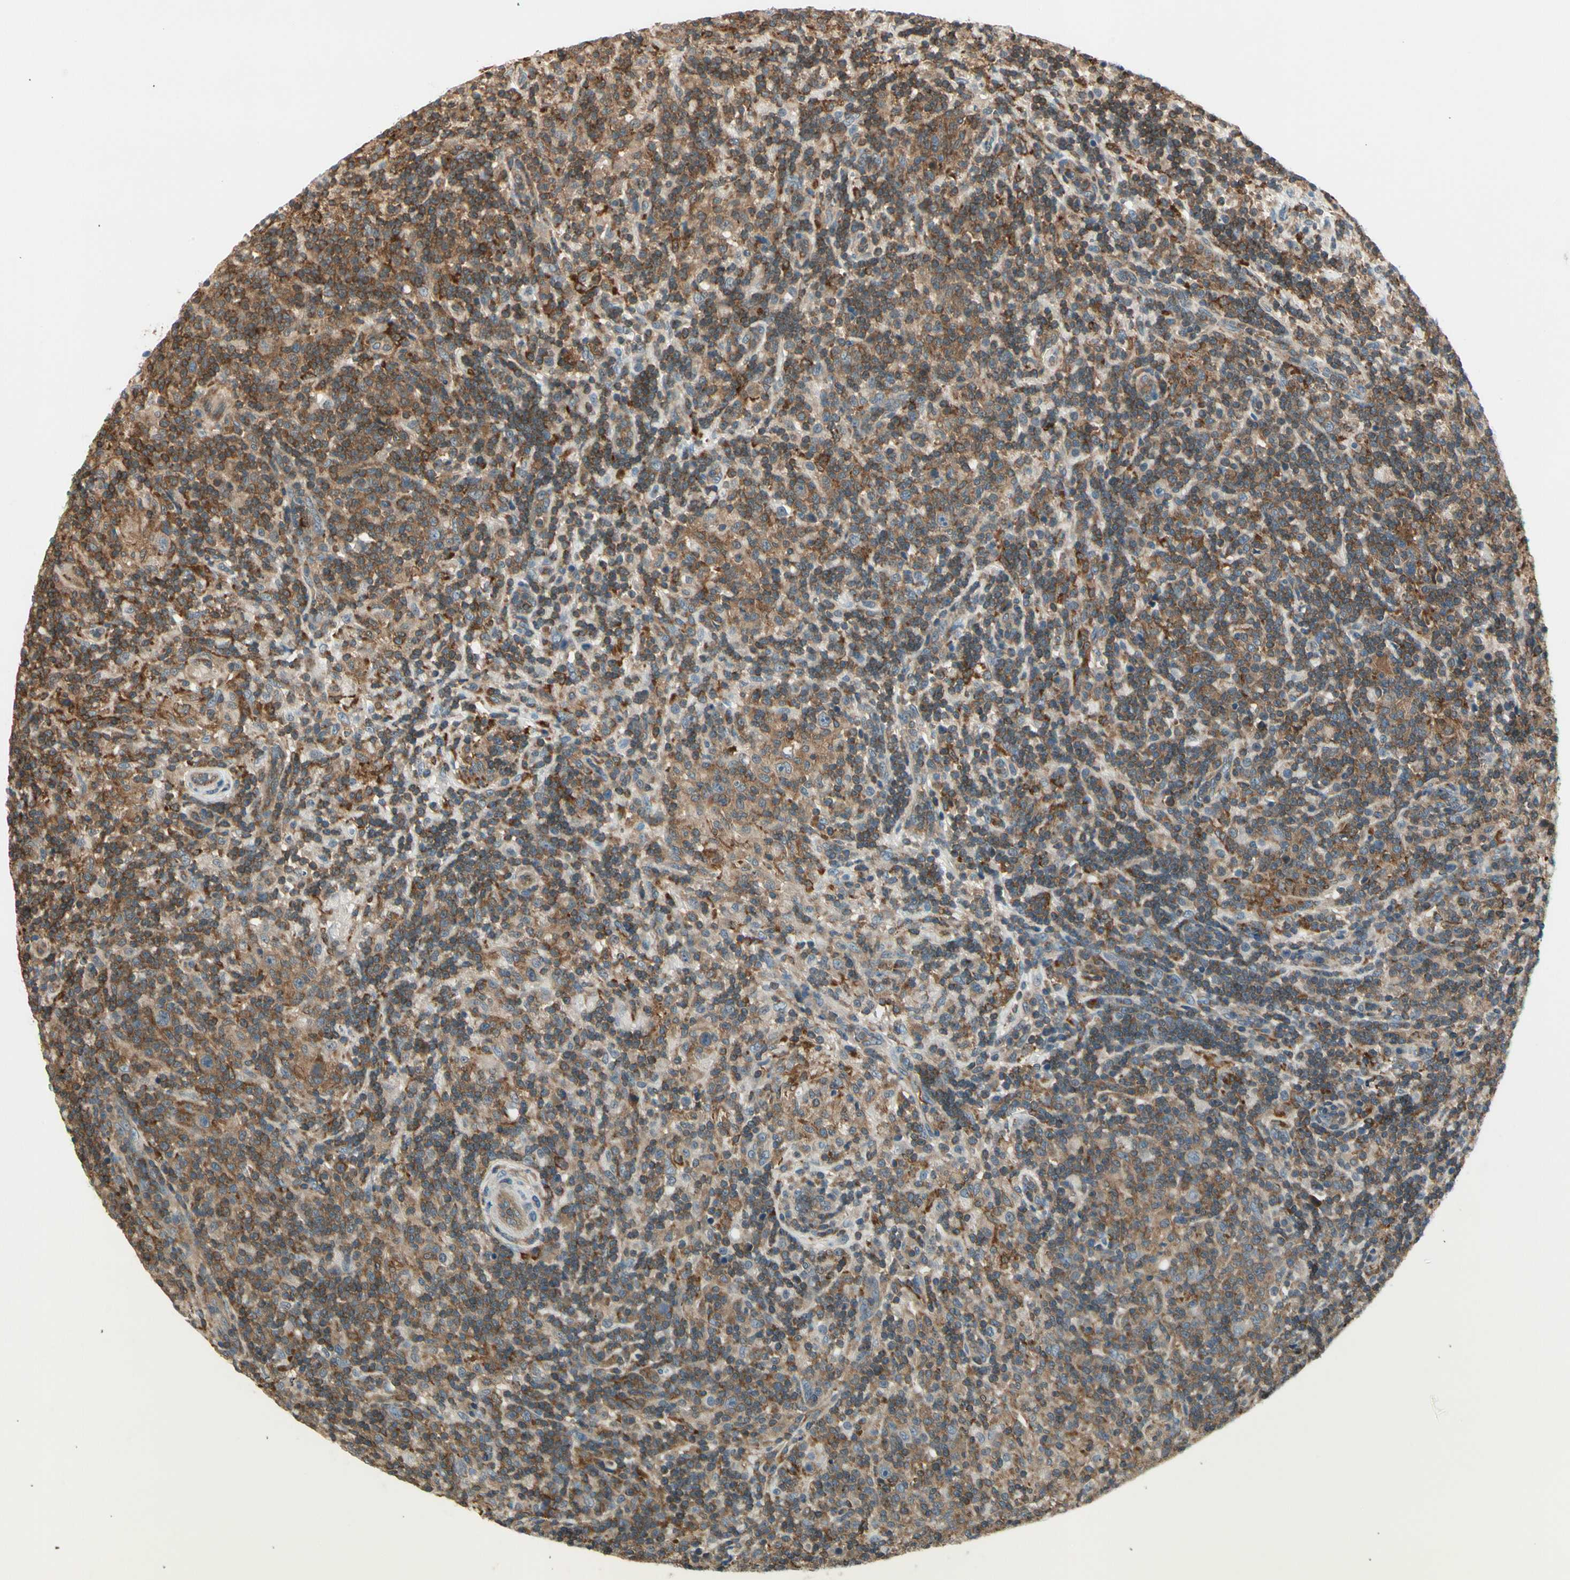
{"staining": {"intensity": "weak", "quantity": ">75%", "location": "cytoplasmic/membranous"}, "tissue": "lymphoma", "cell_type": "Tumor cells", "image_type": "cancer", "snomed": [{"axis": "morphology", "description": "Hodgkin's disease, NOS"}, {"axis": "topography", "description": "Lymph node"}], "caption": "About >75% of tumor cells in human Hodgkin's disease demonstrate weak cytoplasmic/membranous protein expression as visualized by brown immunohistochemical staining.", "gene": "OXSR1", "patient": {"sex": "male", "age": 70}}